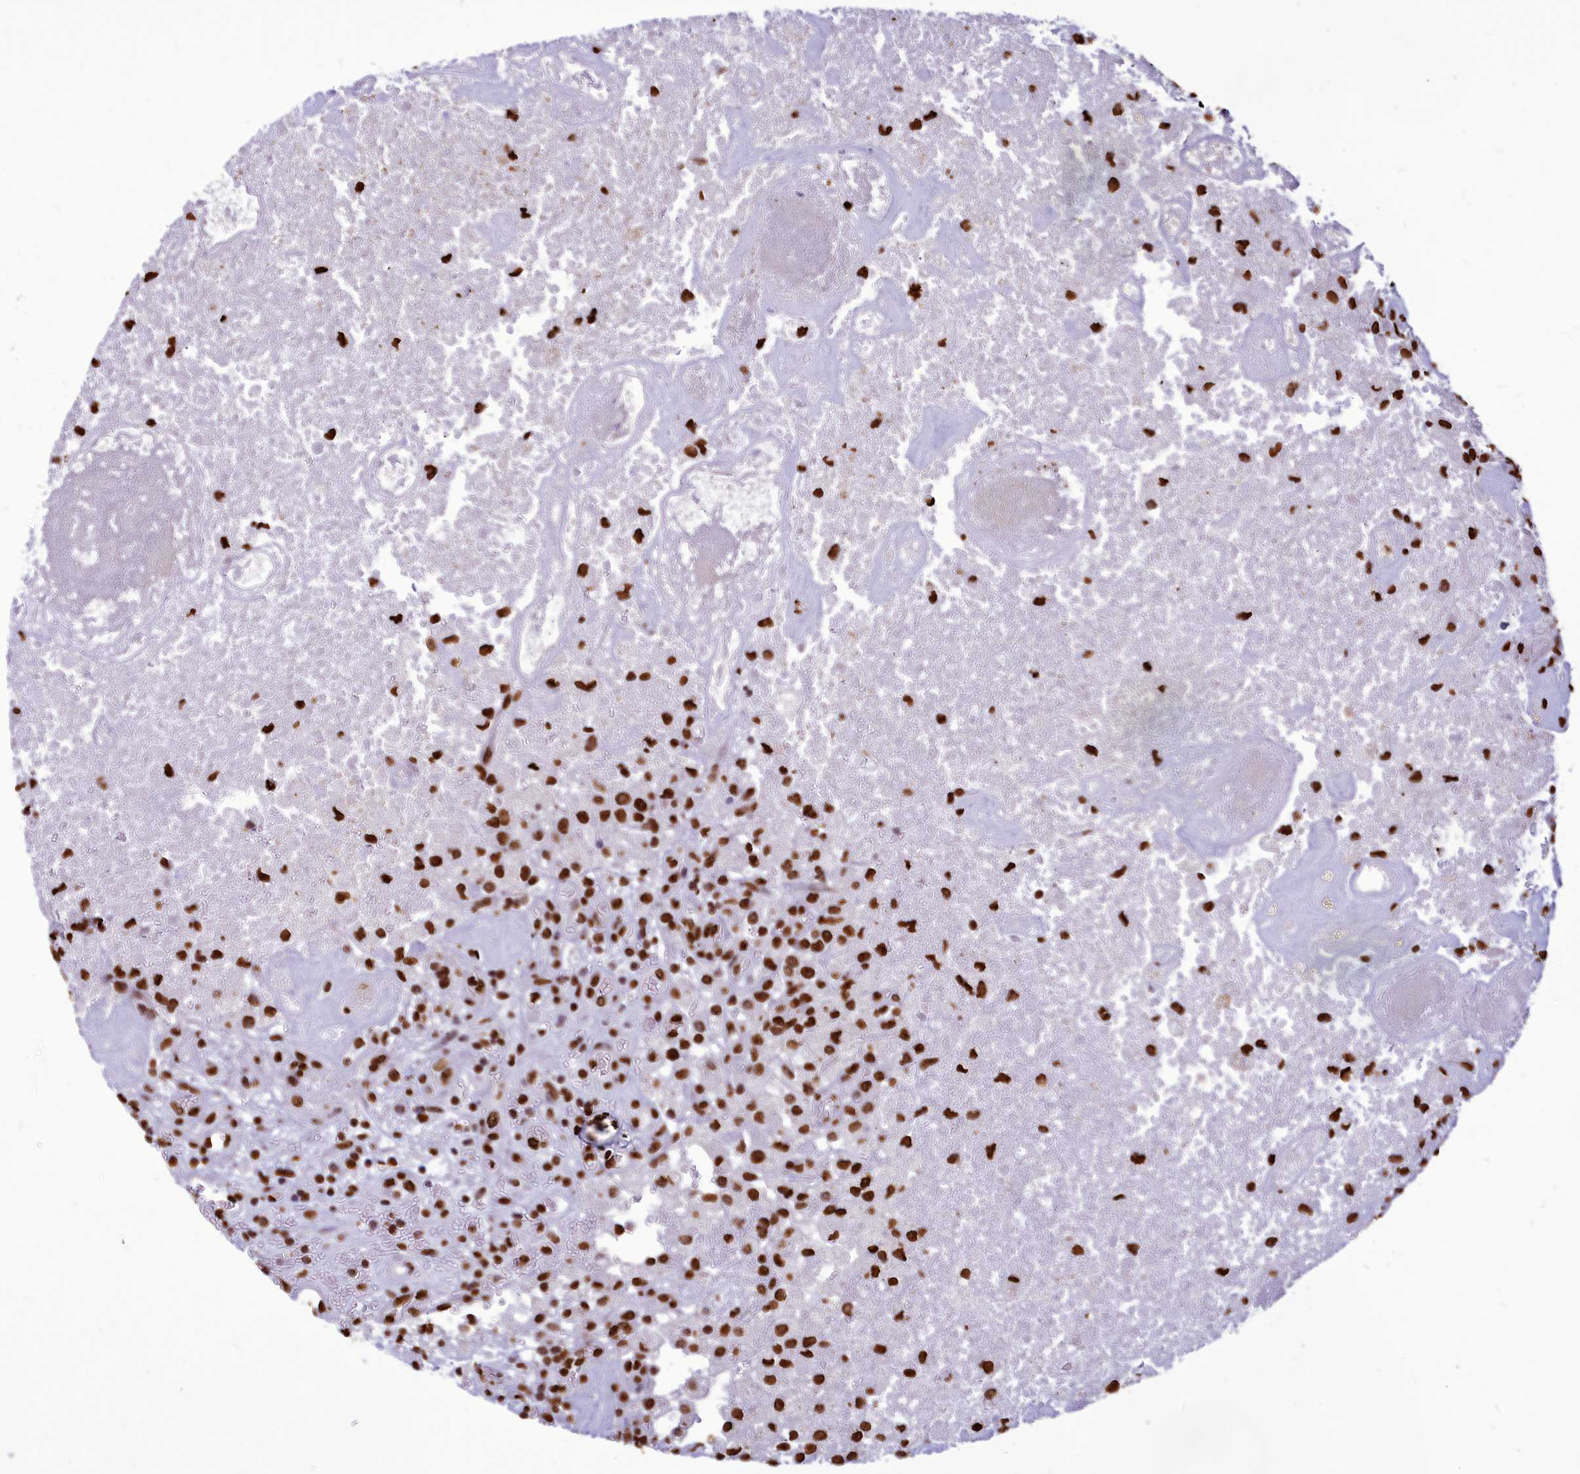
{"staining": {"intensity": "strong", "quantity": ">75%", "location": "nuclear"}, "tissue": "glioma", "cell_type": "Tumor cells", "image_type": "cancer", "snomed": [{"axis": "morphology", "description": "Glioma, malignant, High grade"}, {"axis": "topography", "description": "Brain"}], "caption": "DAB immunohistochemical staining of malignant high-grade glioma displays strong nuclear protein positivity in about >75% of tumor cells. Ihc stains the protein of interest in brown and the nuclei are stained blue.", "gene": "AKAP17A", "patient": {"sex": "male", "age": 76}}